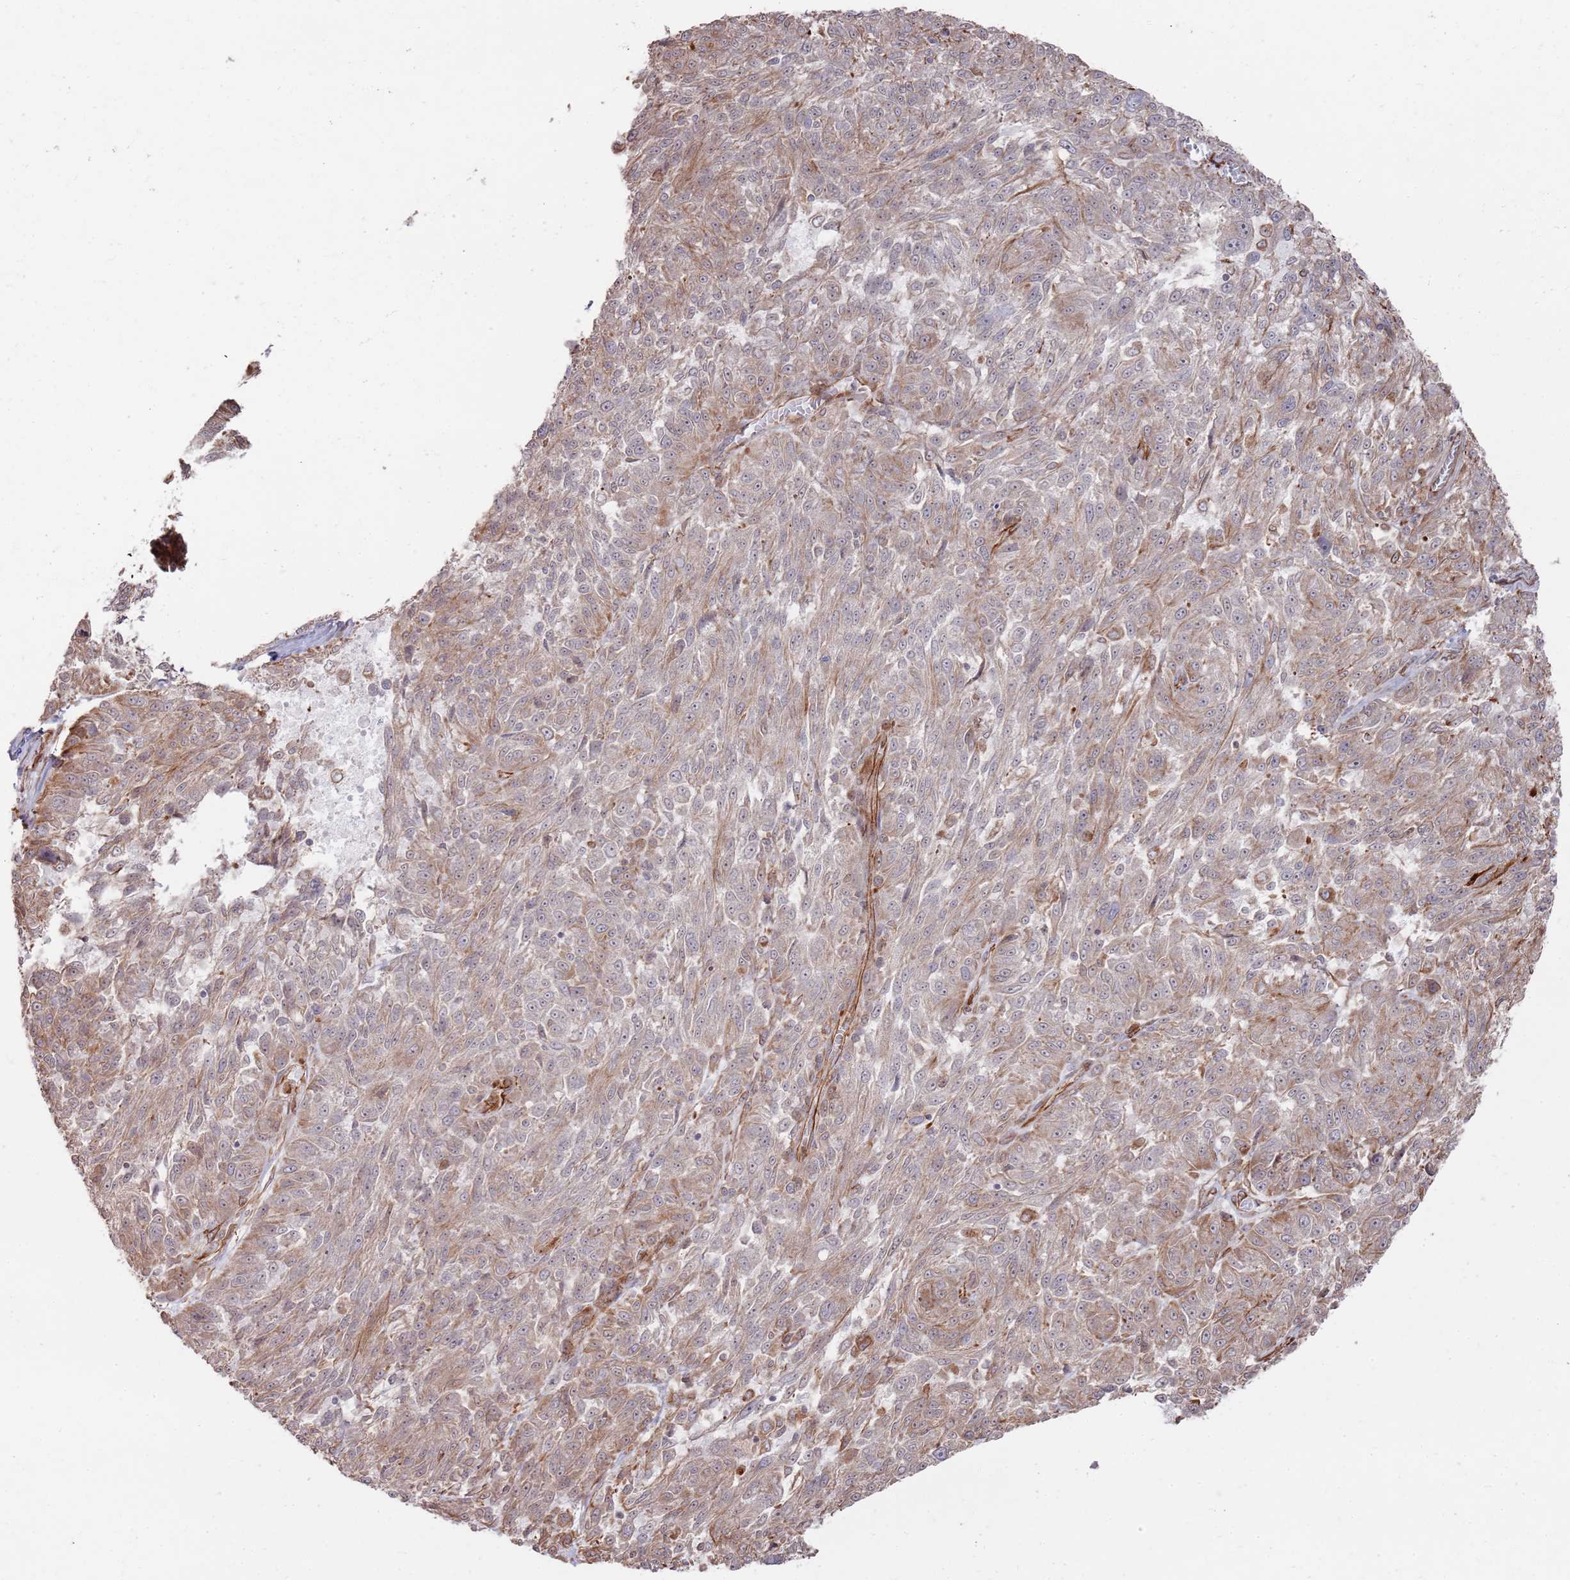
{"staining": {"intensity": "moderate", "quantity": "<25%", "location": "cytoplasmic/membranous"}, "tissue": "melanoma", "cell_type": "Tumor cells", "image_type": "cancer", "snomed": [{"axis": "morphology", "description": "Malignant melanoma, NOS"}, {"axis": "topography", "description": "Skin"}], "caption": "A photomicrograph of melanoma stained for a protein exhibits moderate cytoplasmic/membranous brown staining in tumor cells.", "gene": "PHF21A", "patient": {"sex": "male", "age": 53}}